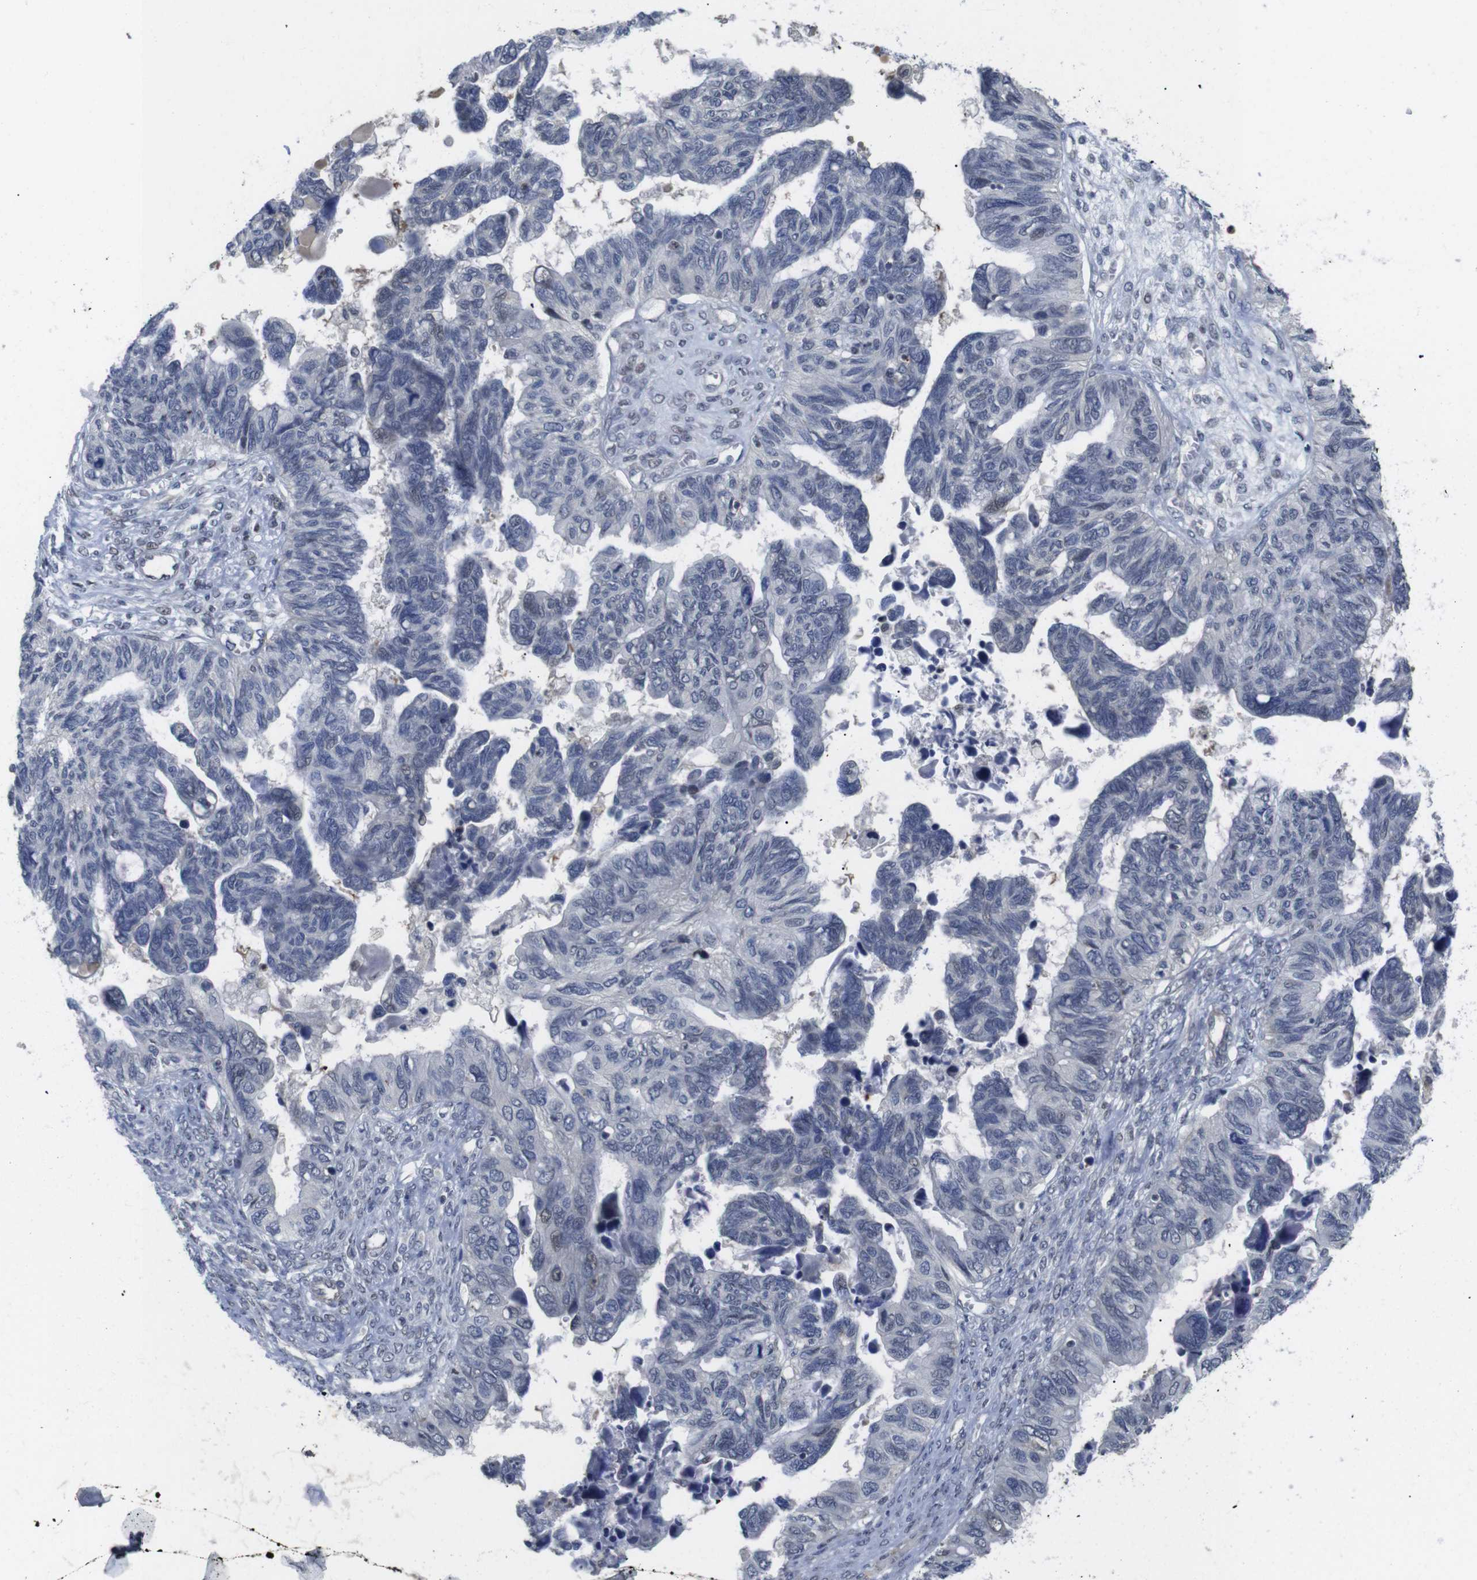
{"staining": {"intensity": "negative", "quantity": "none", "location": "none"}, "tissue": "ovarian cancer", "cell_type": "Tumor cells", "image_type": "cancer", "snomed": [{"axis": "morphology", "description": "Cystadenocarcinoma, serous, NOS"}, {"axis": "topography", "description": "Ovary"}], "caption": "Tumor cells are negative for brown protein staining in ovarian cancer.", "gene": "FNTA", "patient": {"sex": "female", "age": 79}}